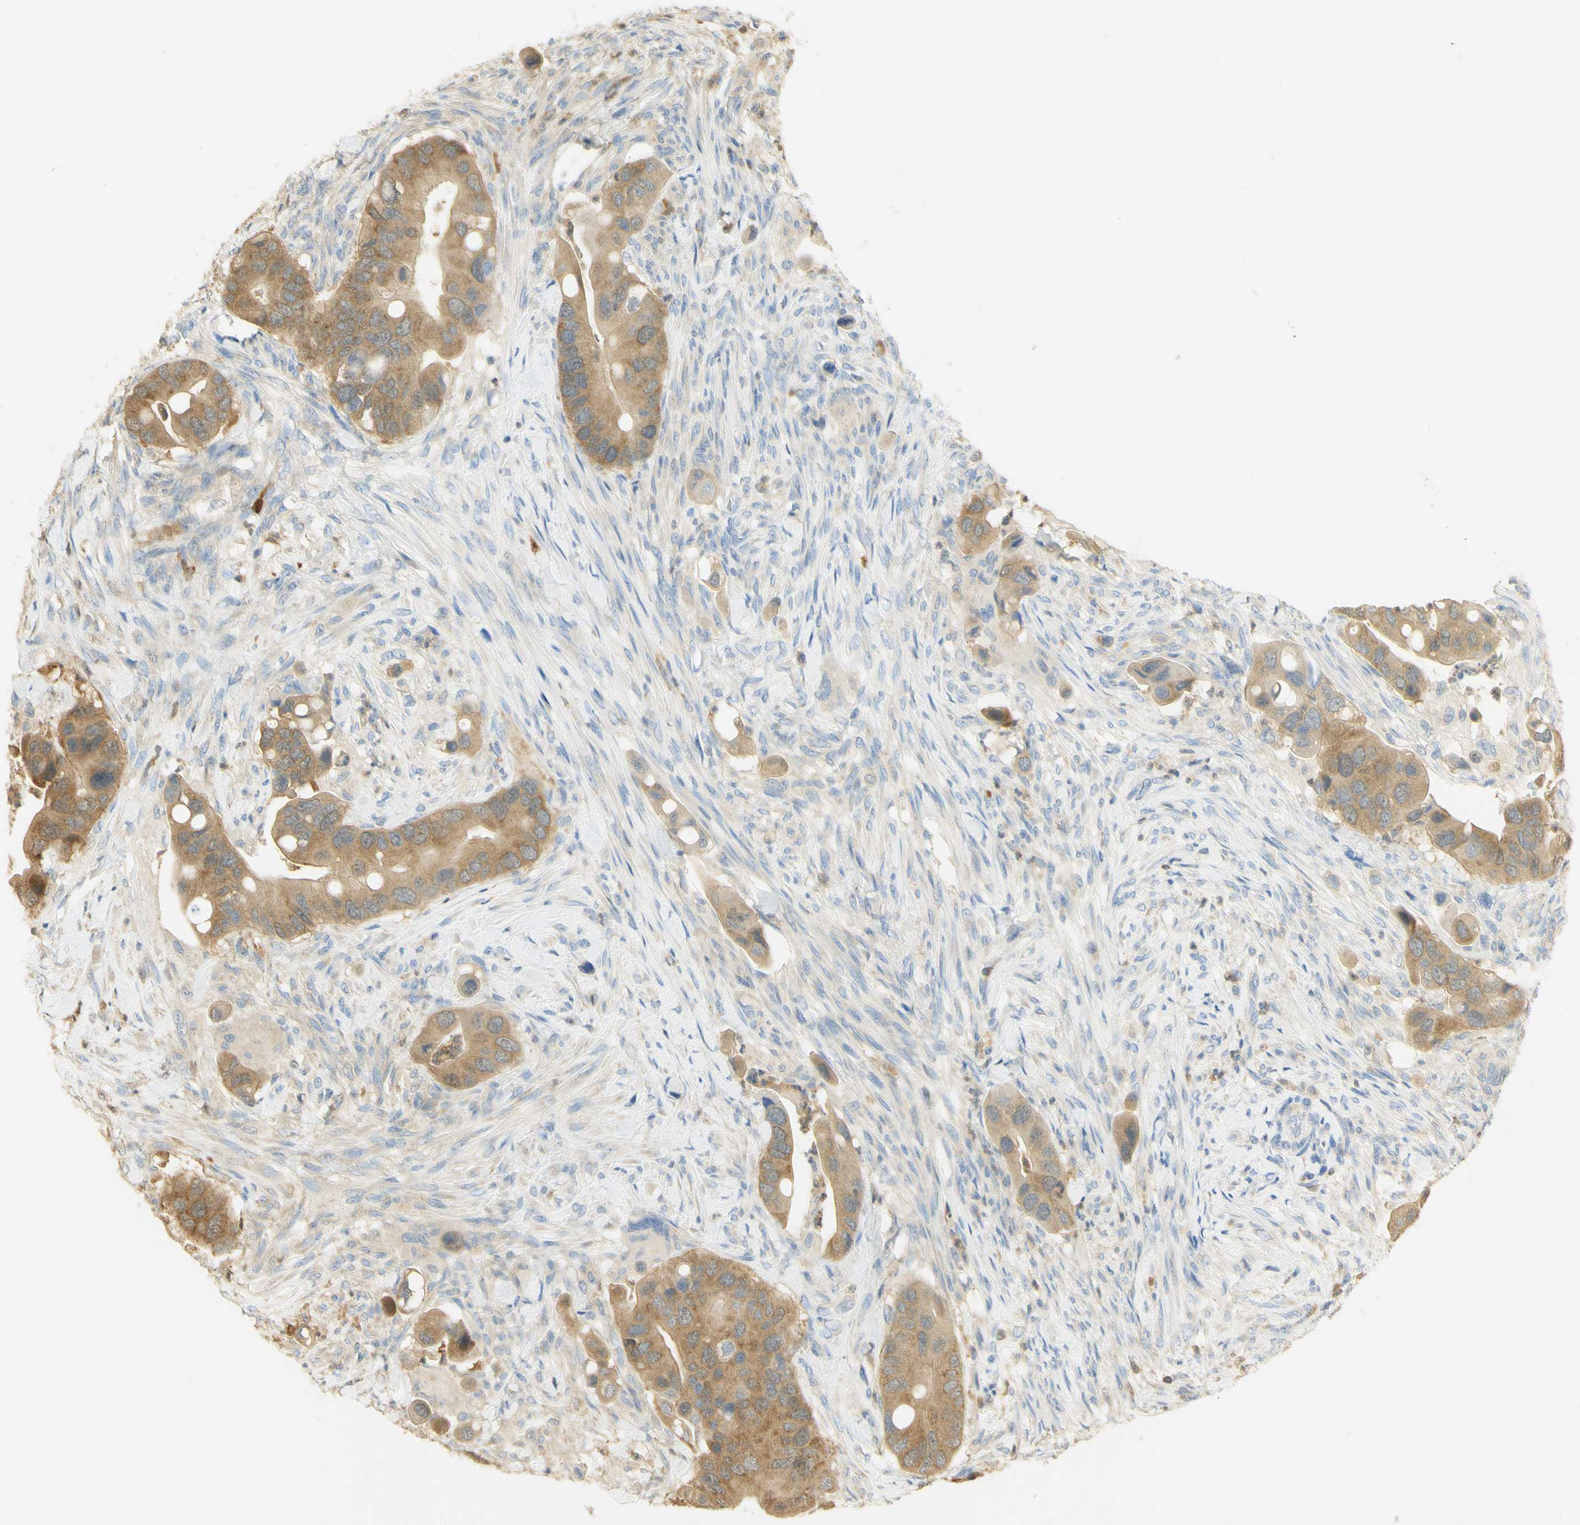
{"staining": {"intensity": "moderate", "quantity": ">75%", "location": "cytoplasmic/membranous"}, "tissue": "colorectal cancer", "cell_type": "Tumor cells", "image_type": "cancer", "snomed": [{"axis": "morphology", "description": "Adenocarcinoma, NOS"}, {"axis": "topography", "description": "Rectum"}], "caption": "Moderate cytoplasmic/membranous positivity is appreciated in approximately >75% of tumor cells in colorectal cancer.", "gene": "PAK1", "patient": {"sex": "female", "age": 57}}